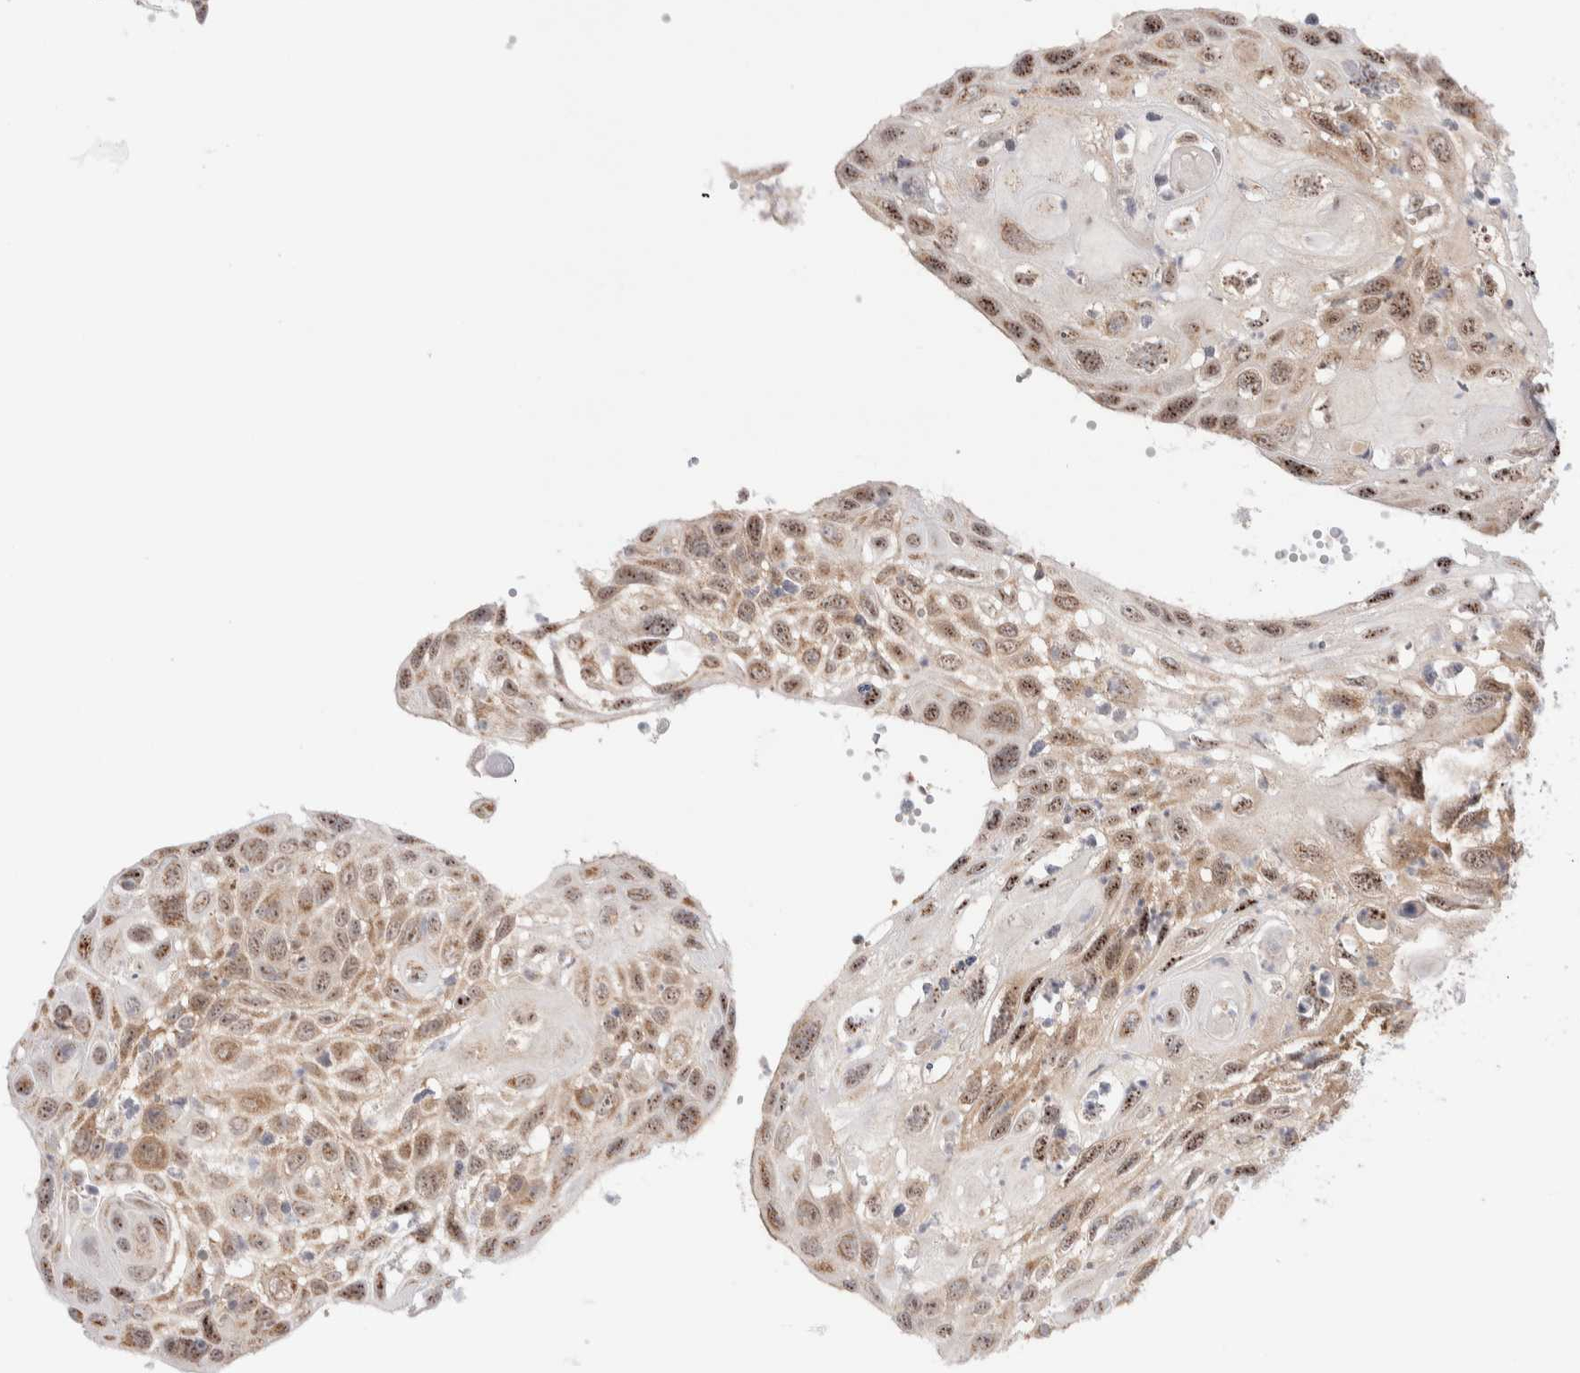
{"staining": {"intensity": "moderate", "quantity": ">75%", "location": "cytoplasmic/membranous,nuclear"}, "tissue": "cervical cancer", "cell_type": "Tumor cells", "image_type": "cancer", "snomed": [{"axis": "morphology", "description": "Squamous cell carcinoma, NOS"}, {"axis": "topography", "description": "Cervix"}], "caption": "This micrograph reveals immunohistochemistry staining of cervical cancer (squamous cell carcinoma), with medium moderate cytoplasmic/membranous and nuclear staining in about >75% of tumor cells.", "gene": "ZNF695", "patient": {"sex": "female", "age": 70}}